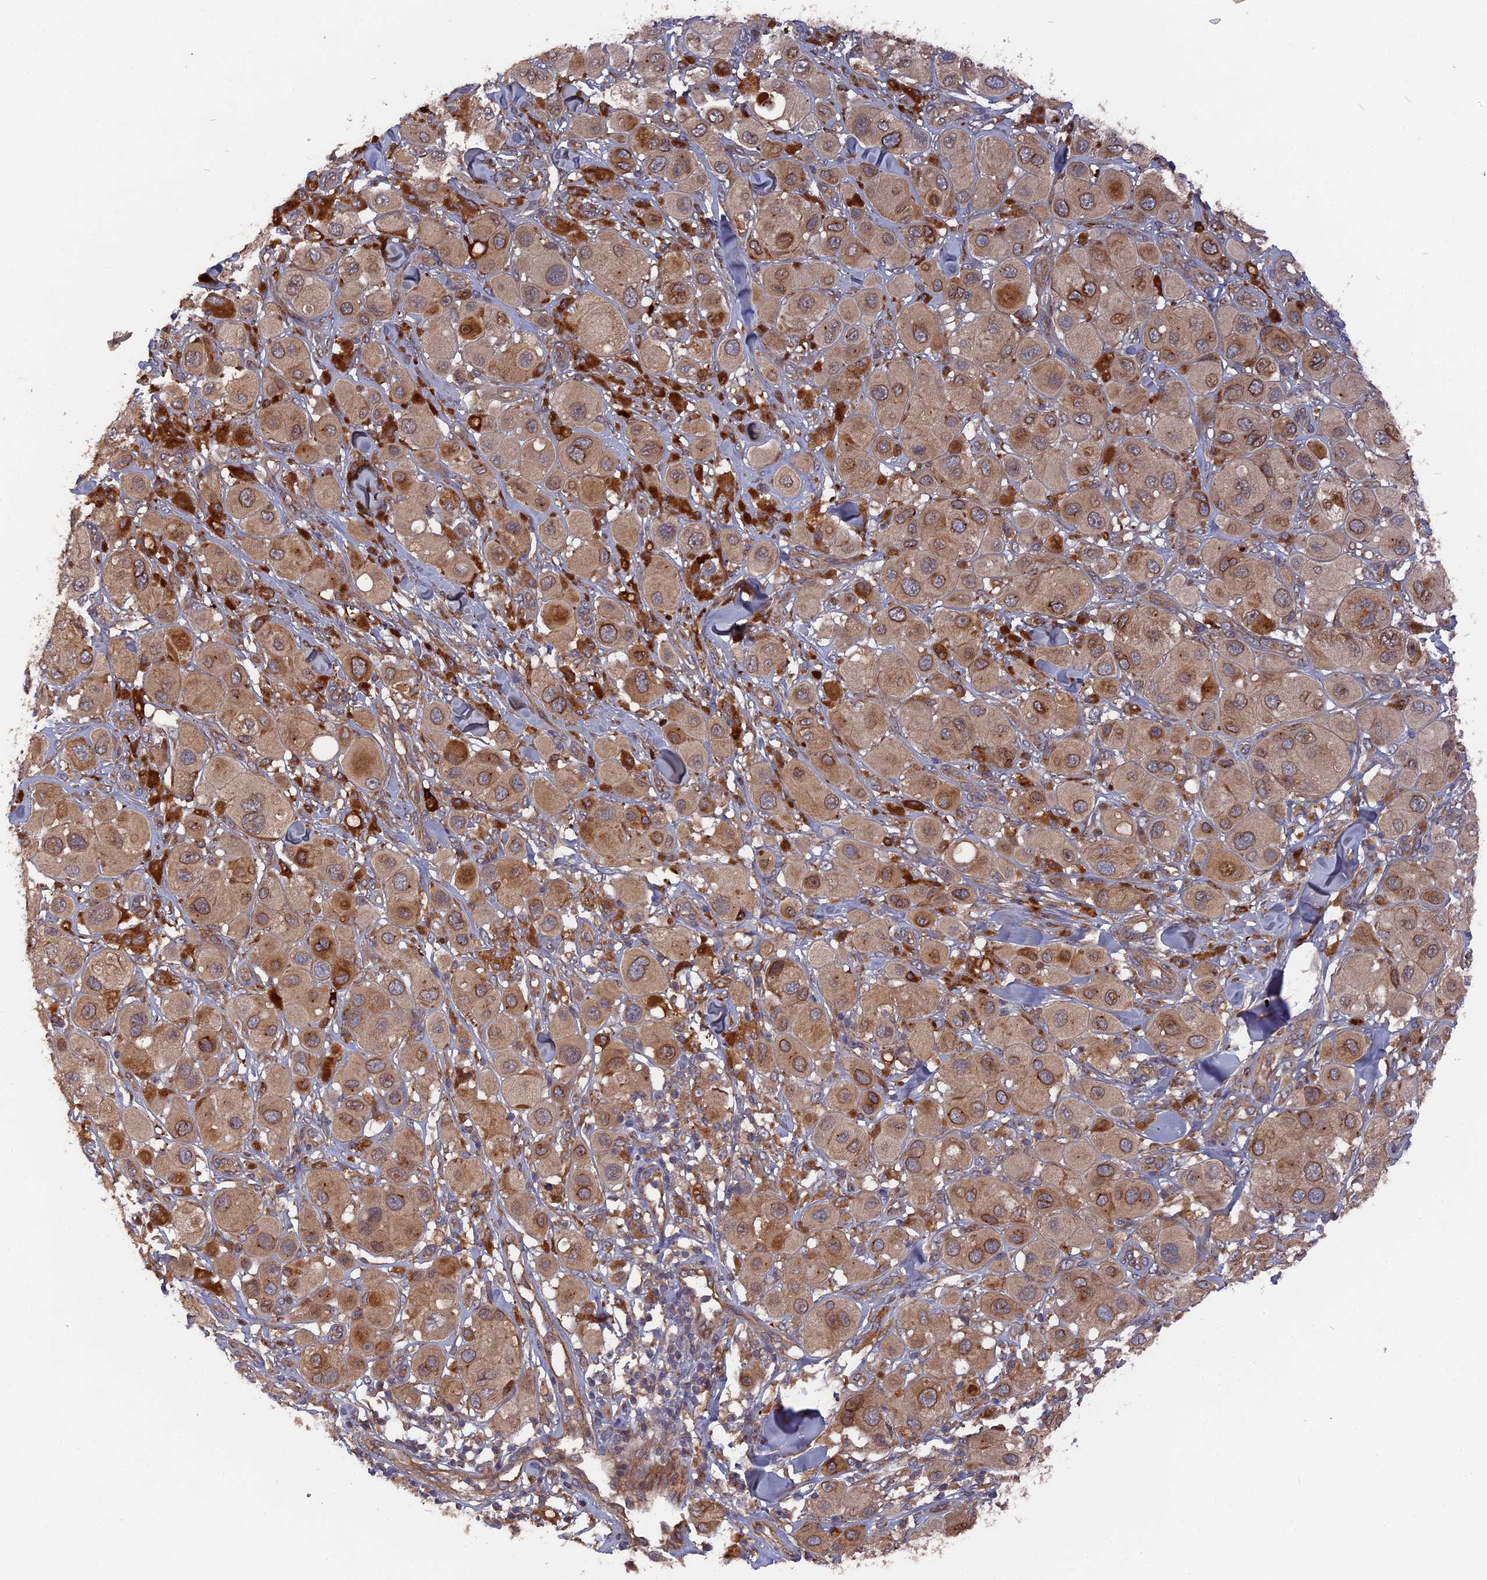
{"staining": {"intensity": "moderate", "quantity": "25%-75%", "location": "cytoplasmic/membranous"}, "tissue": "melanoma", "cell_type": "Tumor cells", "image_type": "cancer", "snomed": [{"axis": "morphology", "description": "Malignant melanoma, Metastatic site"}, {"axis": "topography", "description": "Skin"}], "caption": "IHC micrograph of melanoma stained for a protein (brown), which reveals medium levels of moderate cytoplasmic/membranous expression in about 25%-75% of tumor cells.", "gene": "DEF8", "patient": {"sex": "male", "age": 41}}